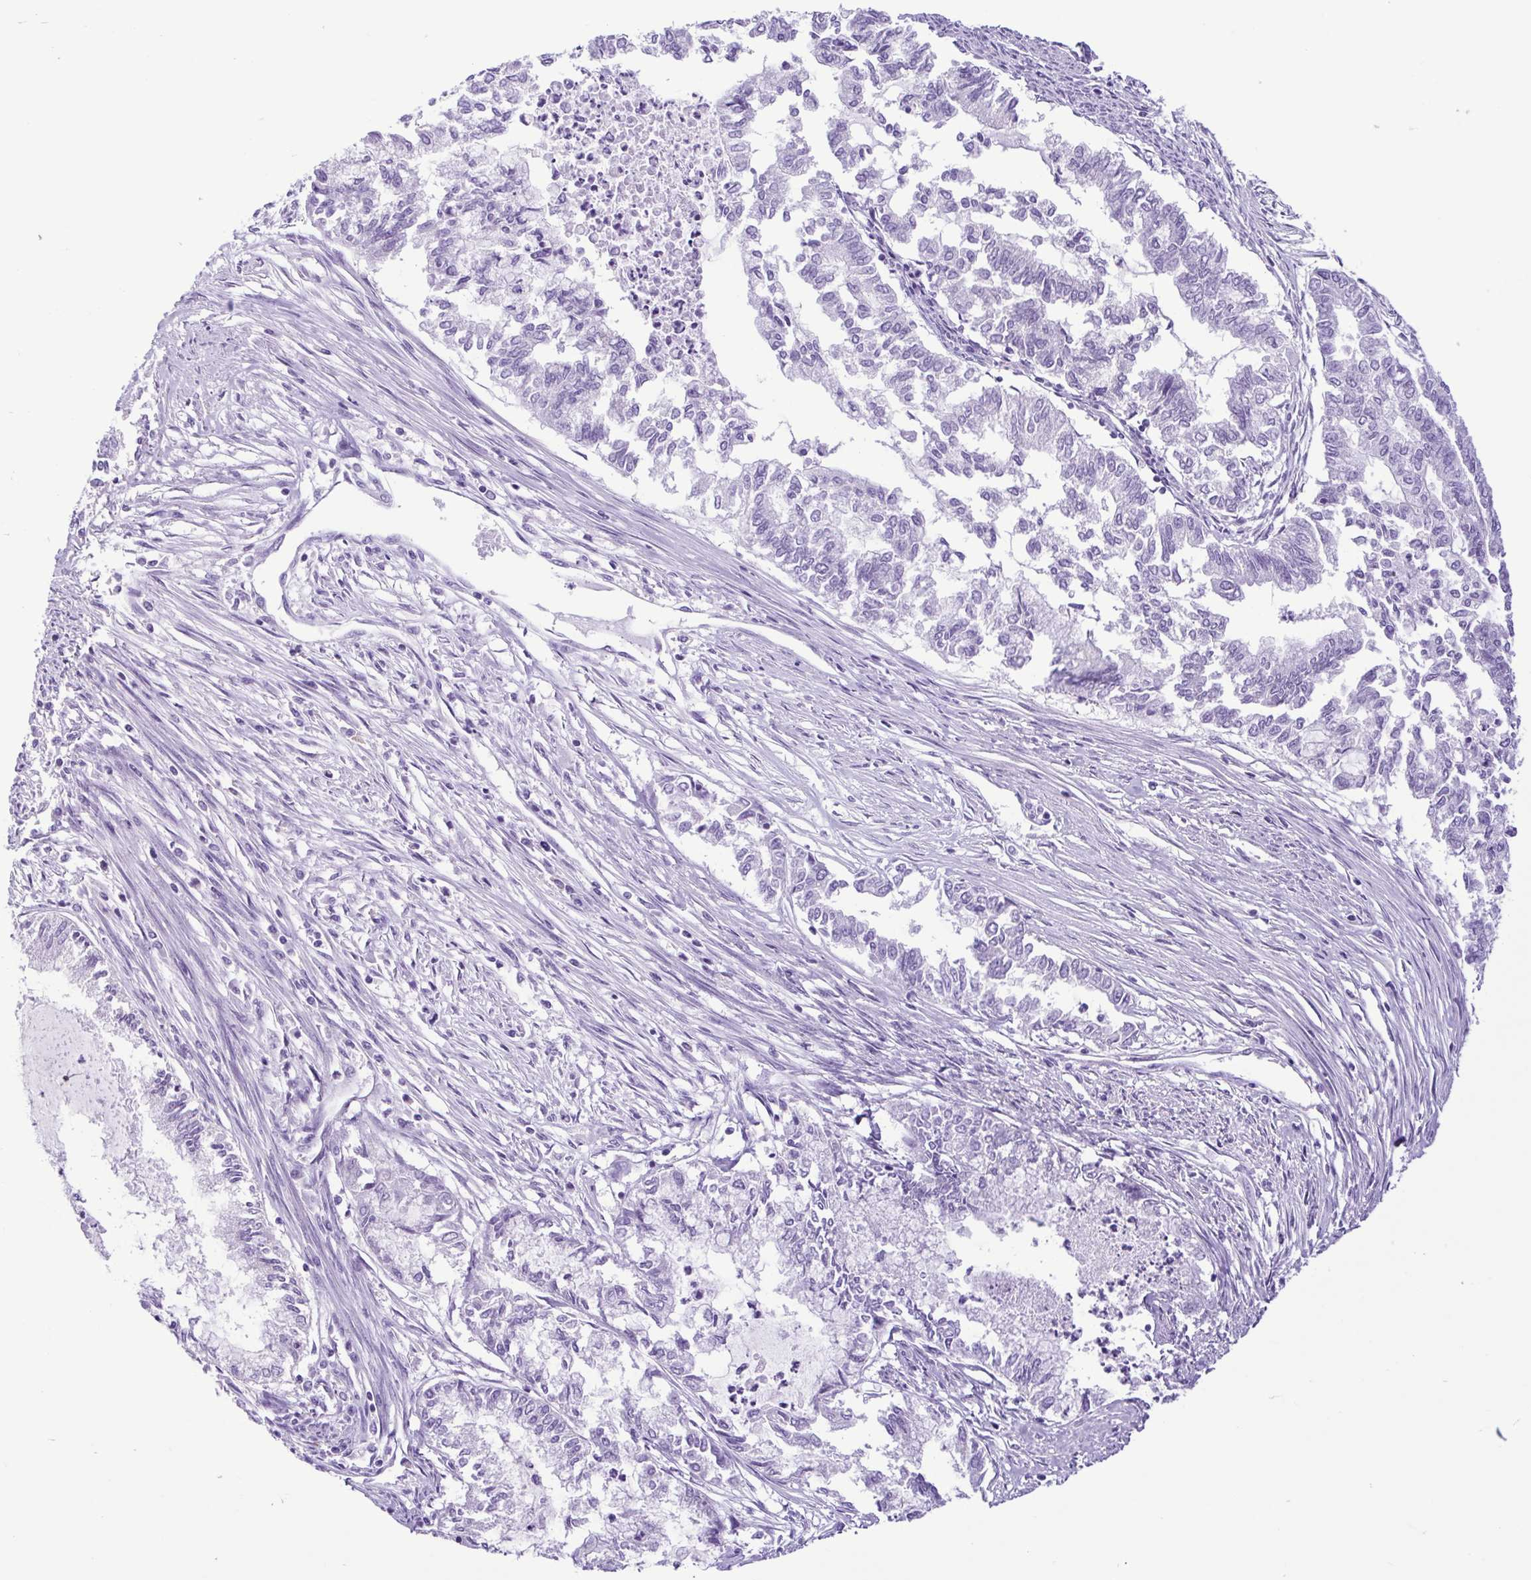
{"staining": {"intensity": "negative", "quantity": "none", "location": "none"}, "tissue": "endometrial cancer", "cell_type": "Tumor cells", "image_type": "cancer", "snomed": [{"axis": "morphology", "description": "Adenocarcinoma, NOS"}, {"axis": "topography", "description": "Endometrium"}], "caption": "IHC photomicrograph of neoplastic tissue: endometrial cancer (adenocarcinoma) stained with DAB (3,3'-diaminobenzidine) displays no significant protein staining in tumor cells.", "gene": "SPATA16", "patient": {"sex": "female", "age": 79}}